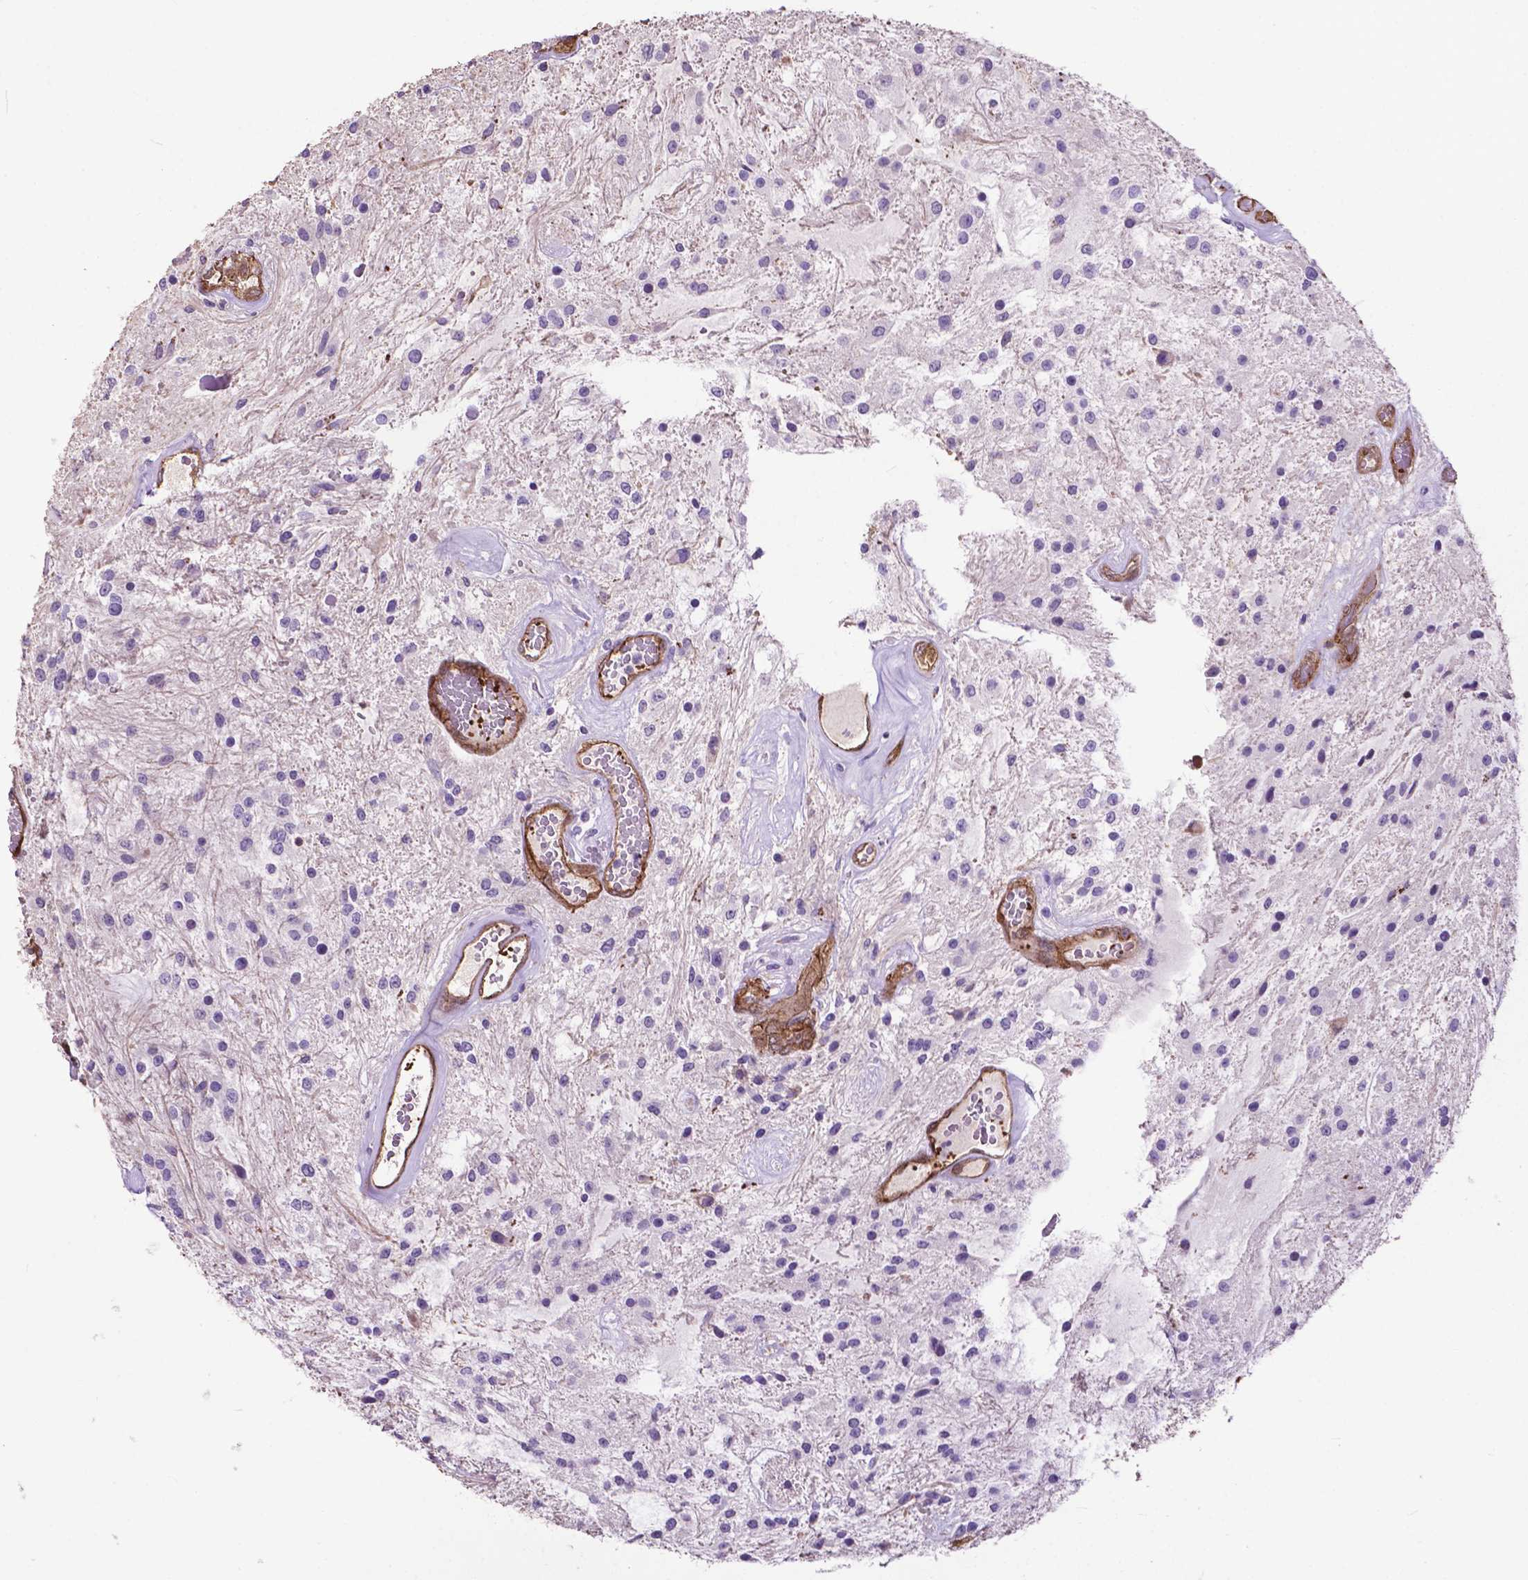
{"staining": {"intensity": "negative", "quantity": "none", "location": "none"}, "tissue": "glioma", "cell_type": "Tumor cells", "image_type": "cancer", "snomed": [{"axis": "morphology", "description": "Glioma, malignant, Low grade"}, {"axis": "topography", "description": "Cerebellum"}], "caption": "IHC histopathology image of neoplastic tissue: human malignant glioma (low-grade) stained with DAB (3,3'-diaminobenzidine) demonstrates no significant protein expression in tumor cells.", "gene": "PDLIM1", "patient": {"sex": "female", "age": 14}}